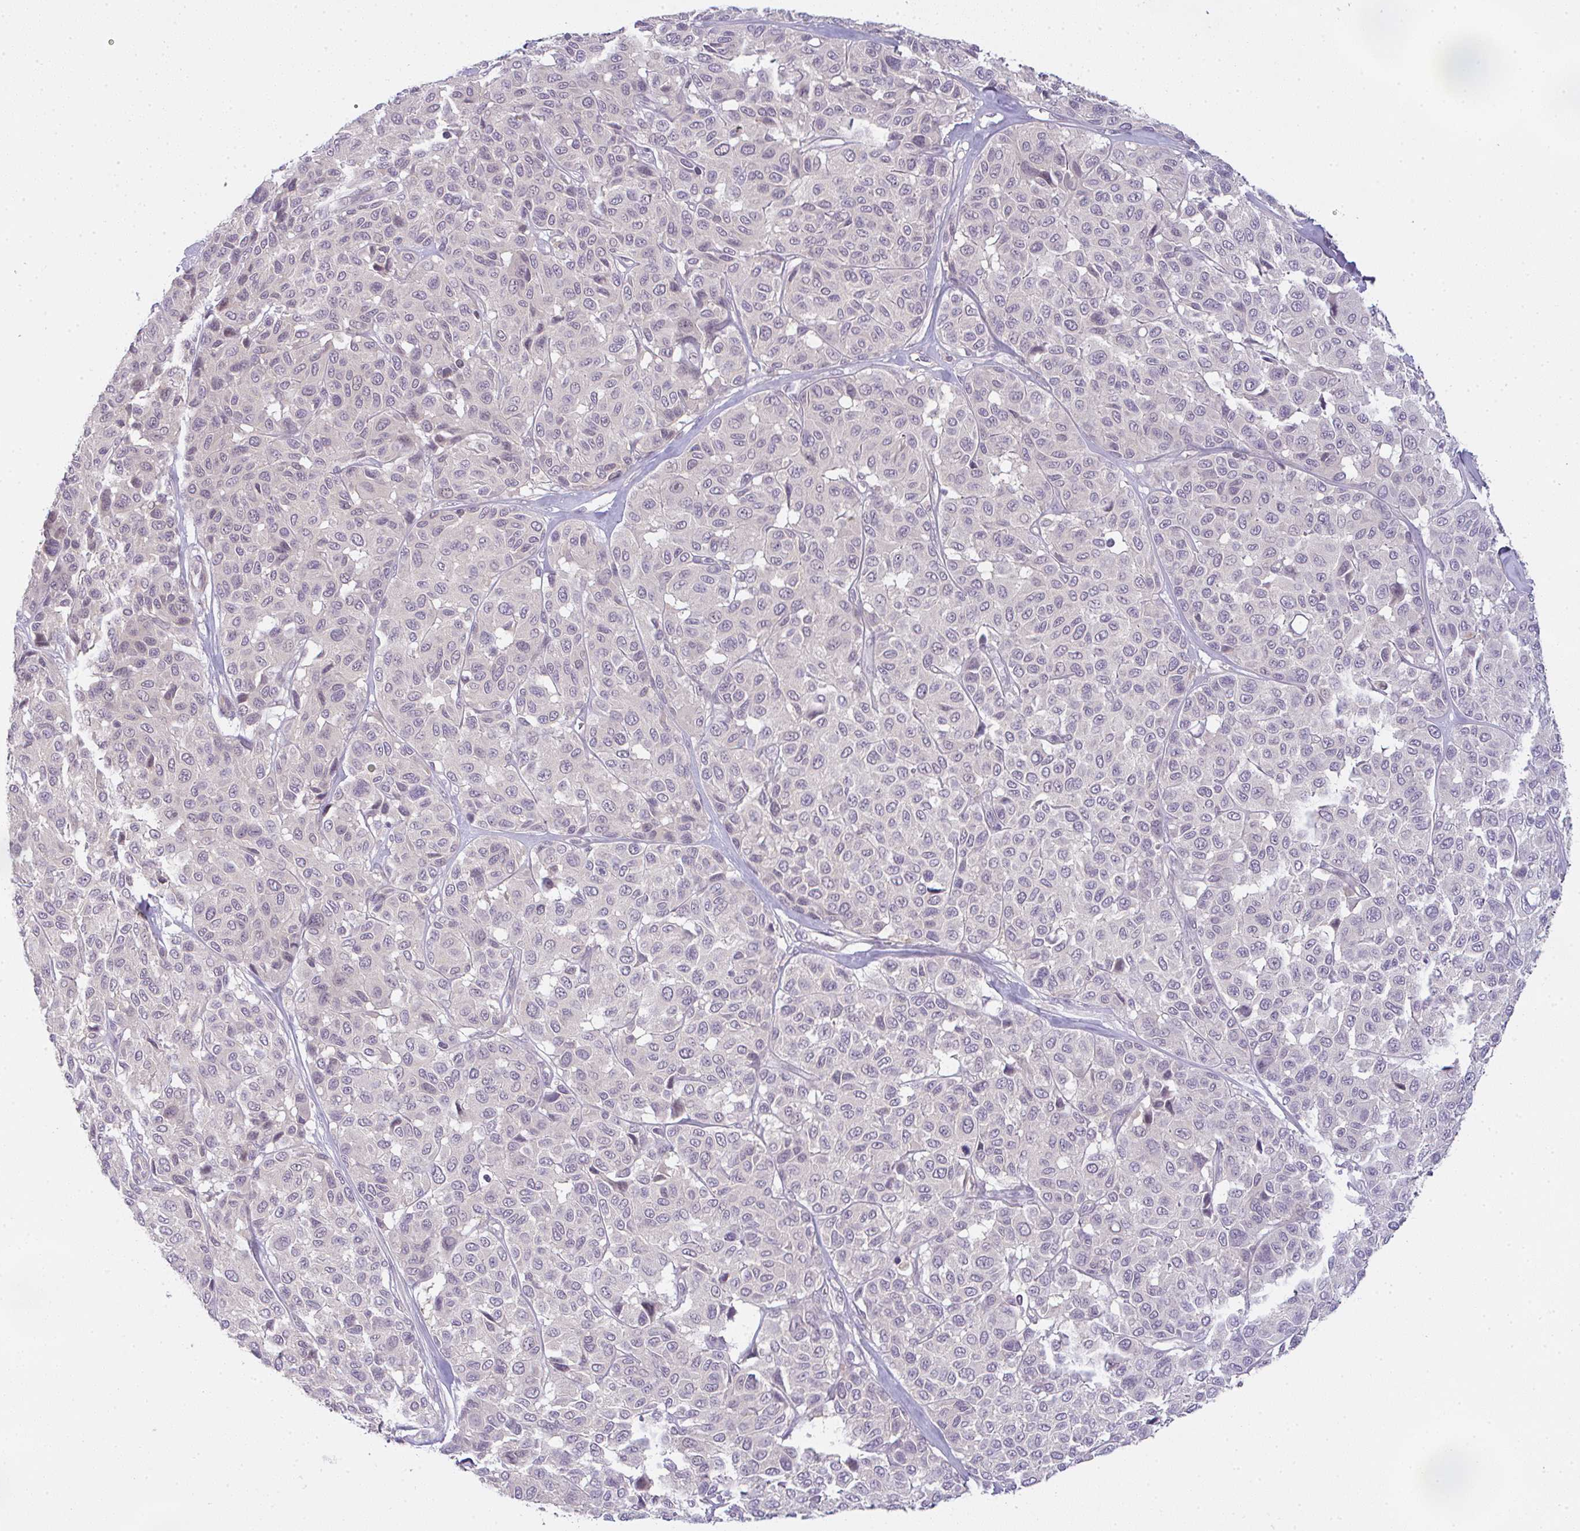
{"staining": {"intensity": "negative", "quantity": "none", "location": "none"}, "tissue": "melanoma", "cell_type": "Tumor cells", "image_type": "cancer", "snomed": [{"axis": "morphology", "description": "Malignant melanoma, NOS"}, {"axis": "topography", "description": "Skin"}], "caption": "The image displays no staining of tumor cells in malignant melanoma.", "gene": "CSE1L", "patient": {"sex": "female", "age": 66}}